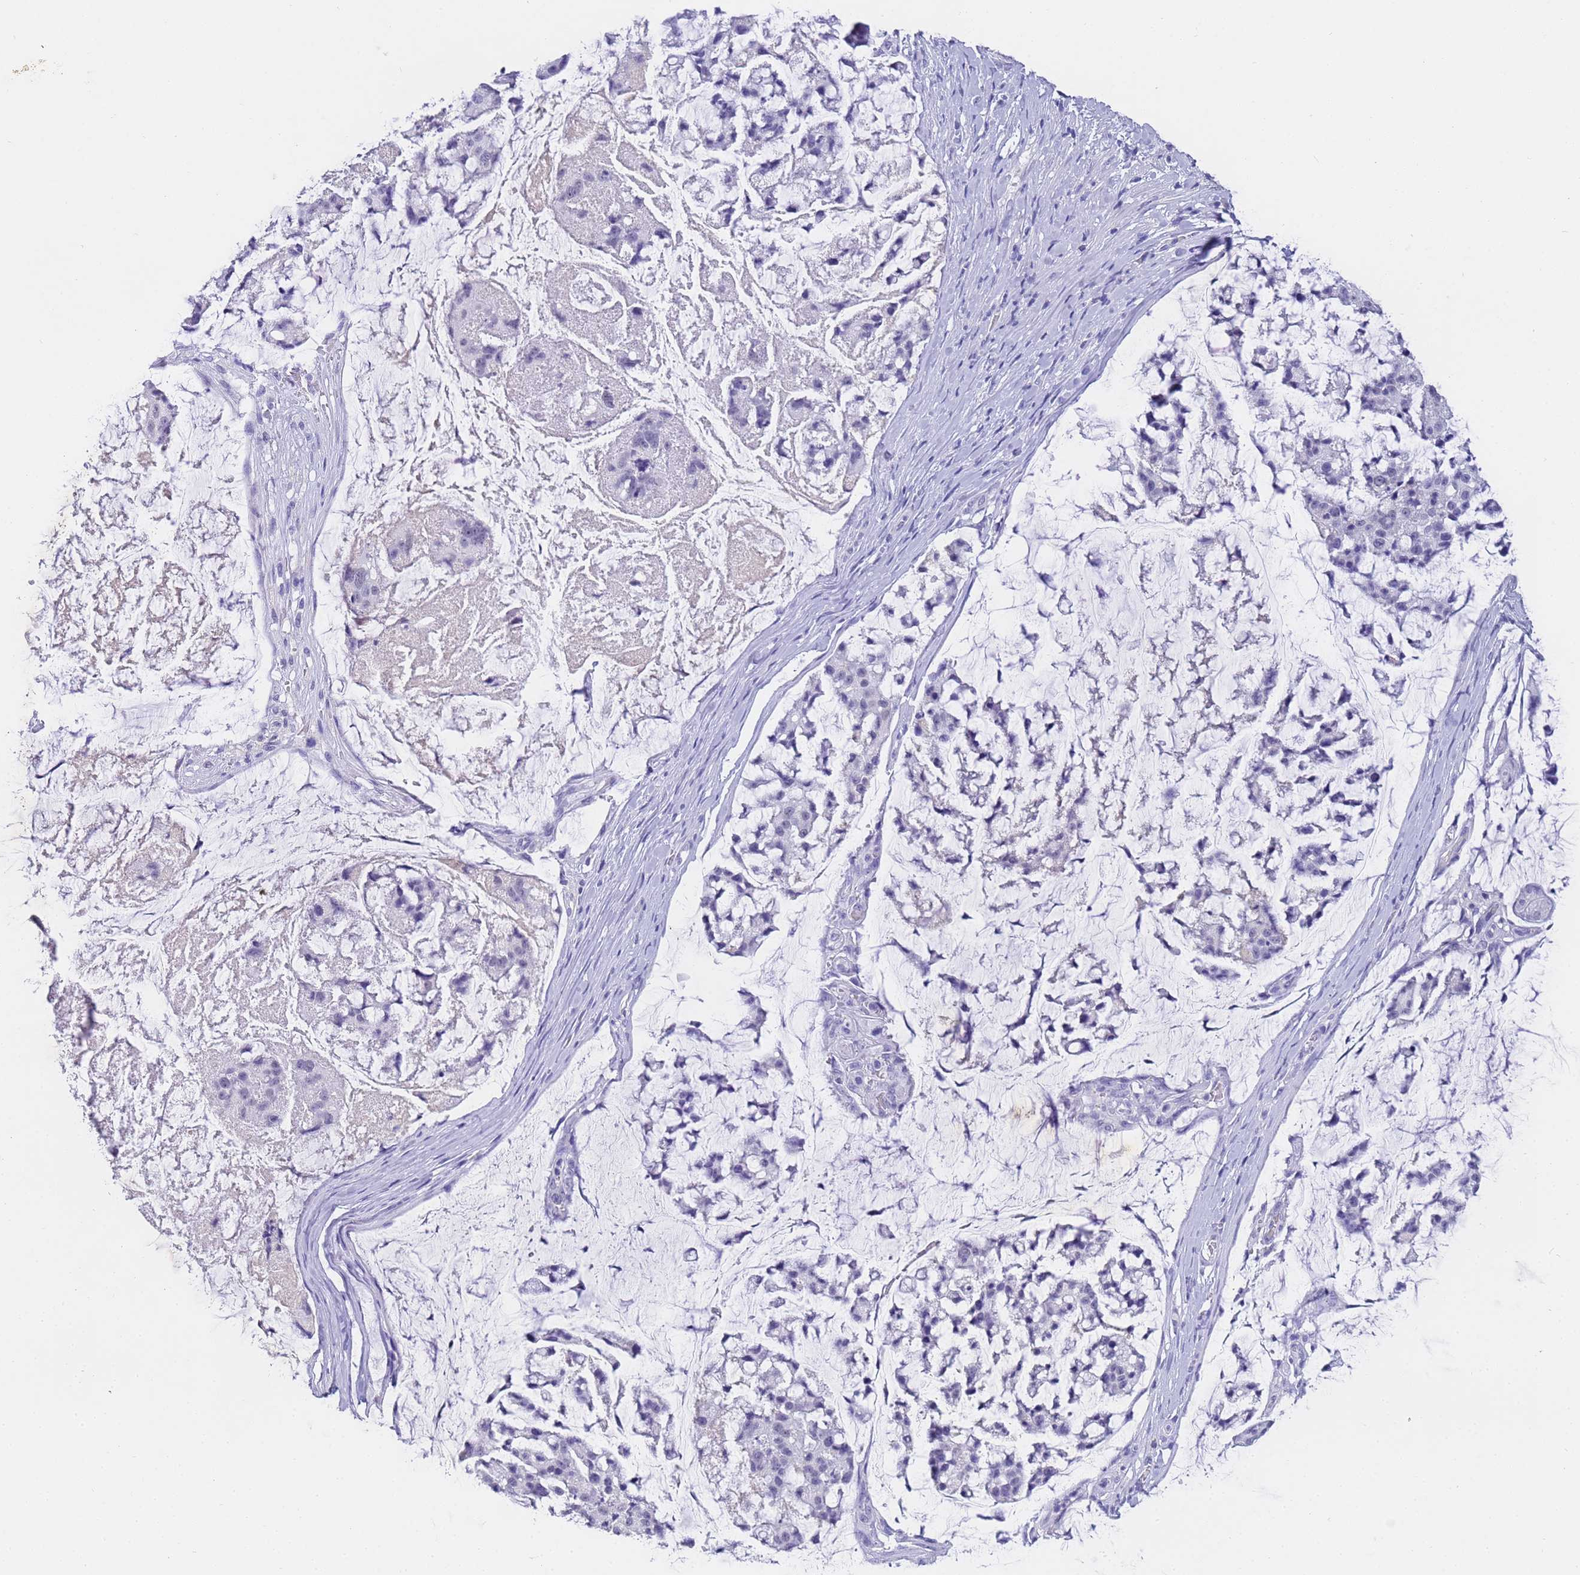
{"staining": {"intensity": "negative", "quantity": "none", "location": "none"}, "tissue": "stomach cancer", "cell_type": "Tumor cells", "image_type": "cancer", "snomed": [{"axis": "morphology", "description": "Adenocarcinoma, NOS"}, {"axis": "topography", "description": "Stomach, lower"}], "caption": "This histopathology image is of stomach cancer (adenocarcinoma) stained with IHC to label a protein in brown with the nuclei are counter-stained blue. There is no expression in tumor cells.", "gene": "CFHR2", "patient": {"sex": "male", "age": 67}}